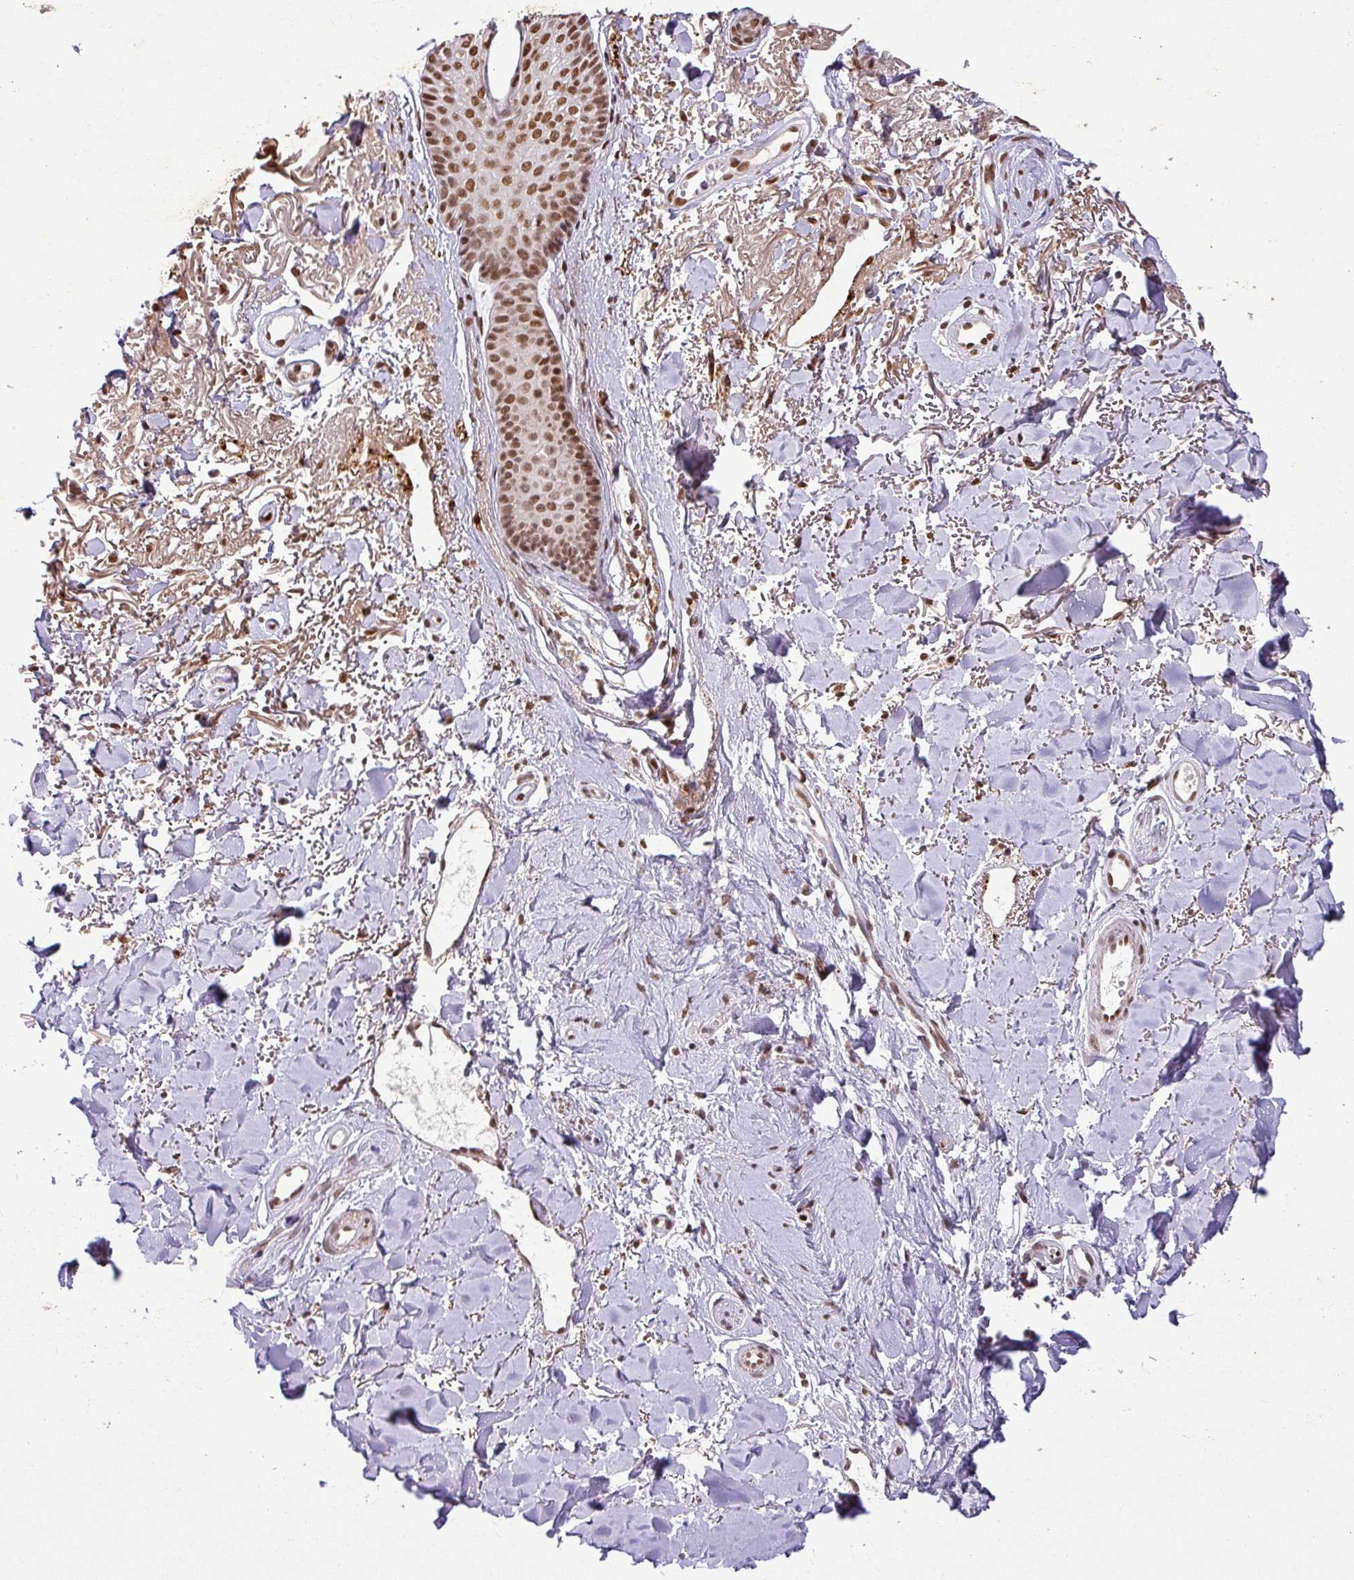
{"staining": {"intensity": "moderate", "quantity": ">75%", "location": "nuclear"}, "tissue": "skin cancer", "cell_type": "Tumor cells", "image_type": "cancer", "snomed": [{"axis": "morphology", "description": "Basal cell carcinoma"}, {"axis": "topography", "description": "Skin"}], "caption": "Basal cell carcinoma (skin) stained for a protein exhibits moderate nuclear positivity in tumor cells.", "gene": "SRSF2", "patient": {"sex": "female", "age": 82}}